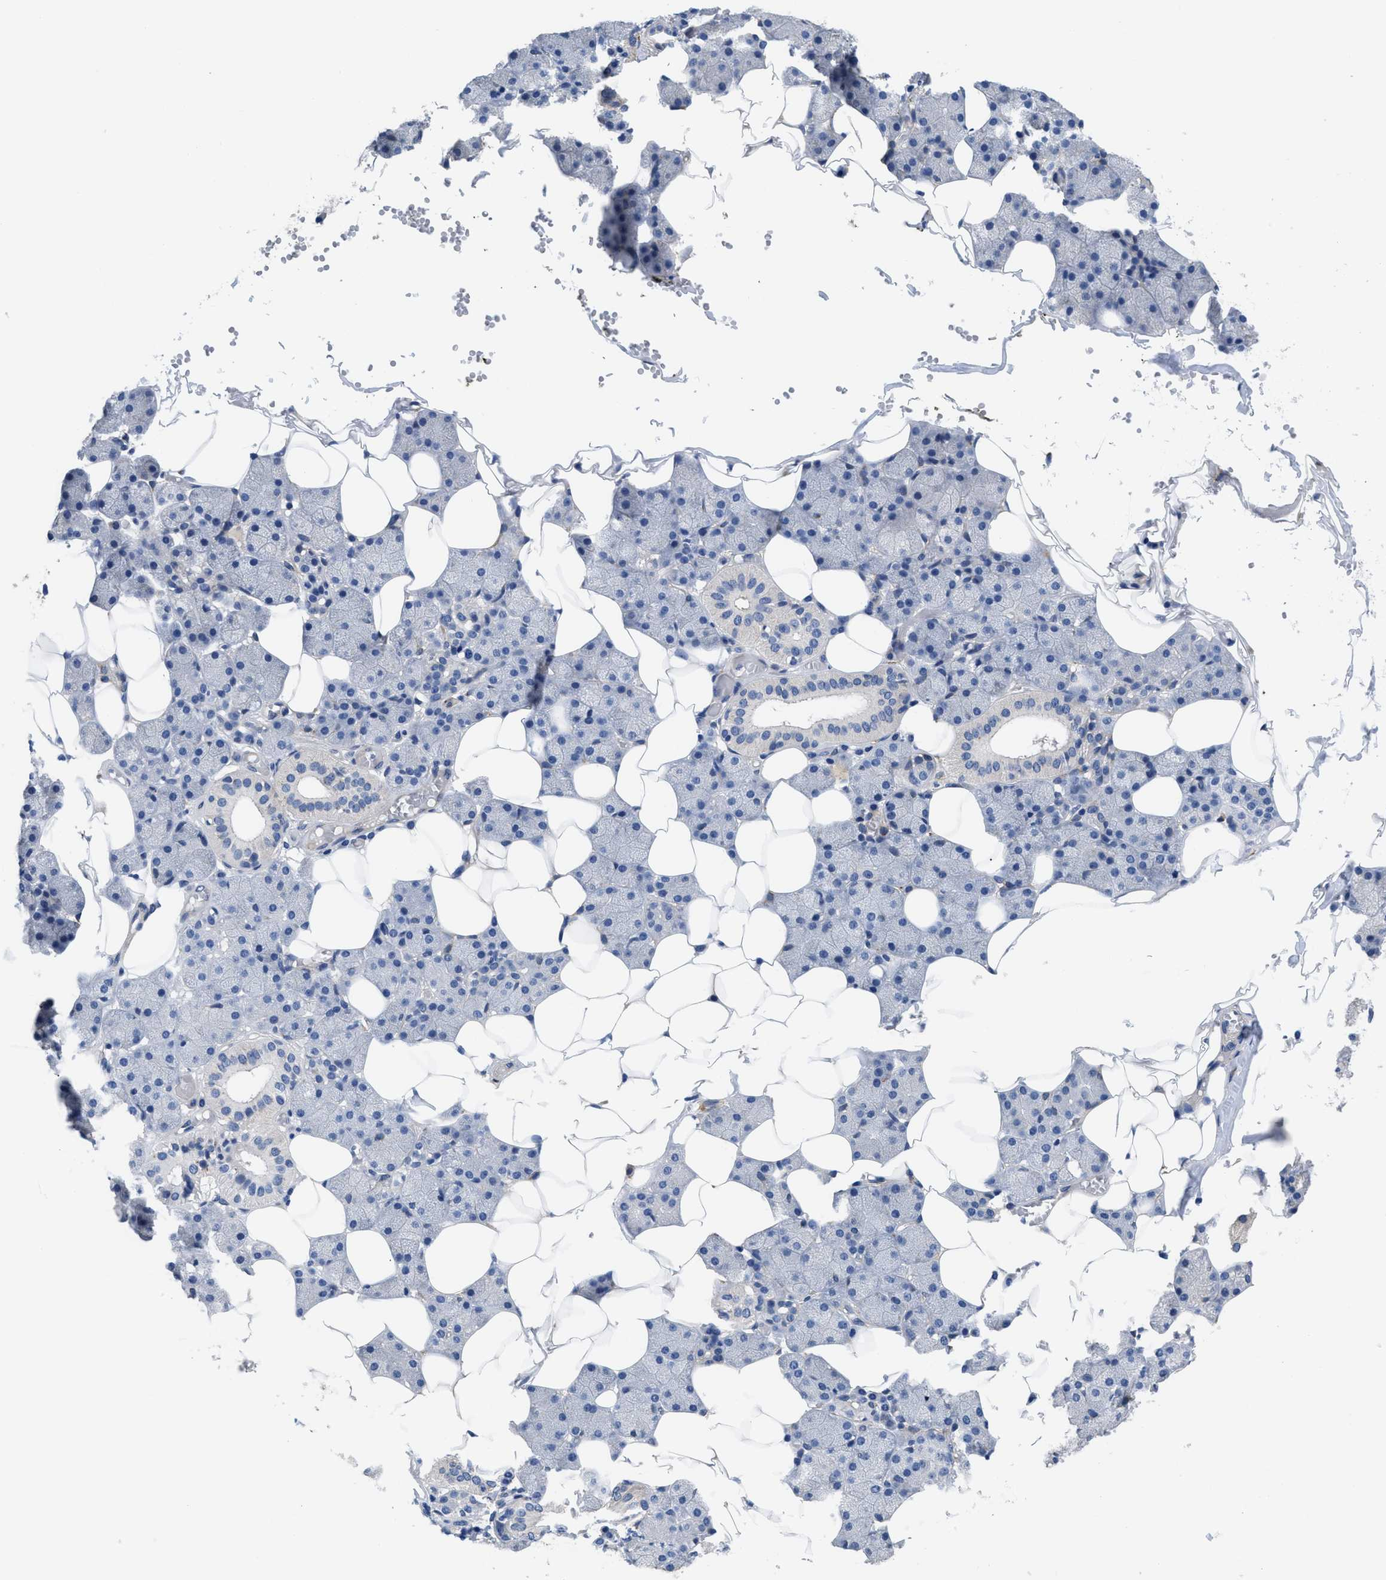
{"staining": {"intensity": "negative", "quantity": "none", "location": "none"}, "tissue": "salivary gland", "cell_type": "Glandular cells", "image_type": "normal", "snomed": [{"axis": "morphology", "description": "Normal tissue, NOS"}, {"axis": "topography", "description": "Salivary gland"}], "caption": "Micrograph shows no significant protein expression in glandular cells of normal salivary gland. (Stains: DAB (3,3'-diaminobenzidine) immunohistochemistry (IHC) with hematoxylin counter stain, Microscopy: brightfield microscopy at high magnification).", "gene": "SQLE", "patient": {"sex": "female", "age": 33}}